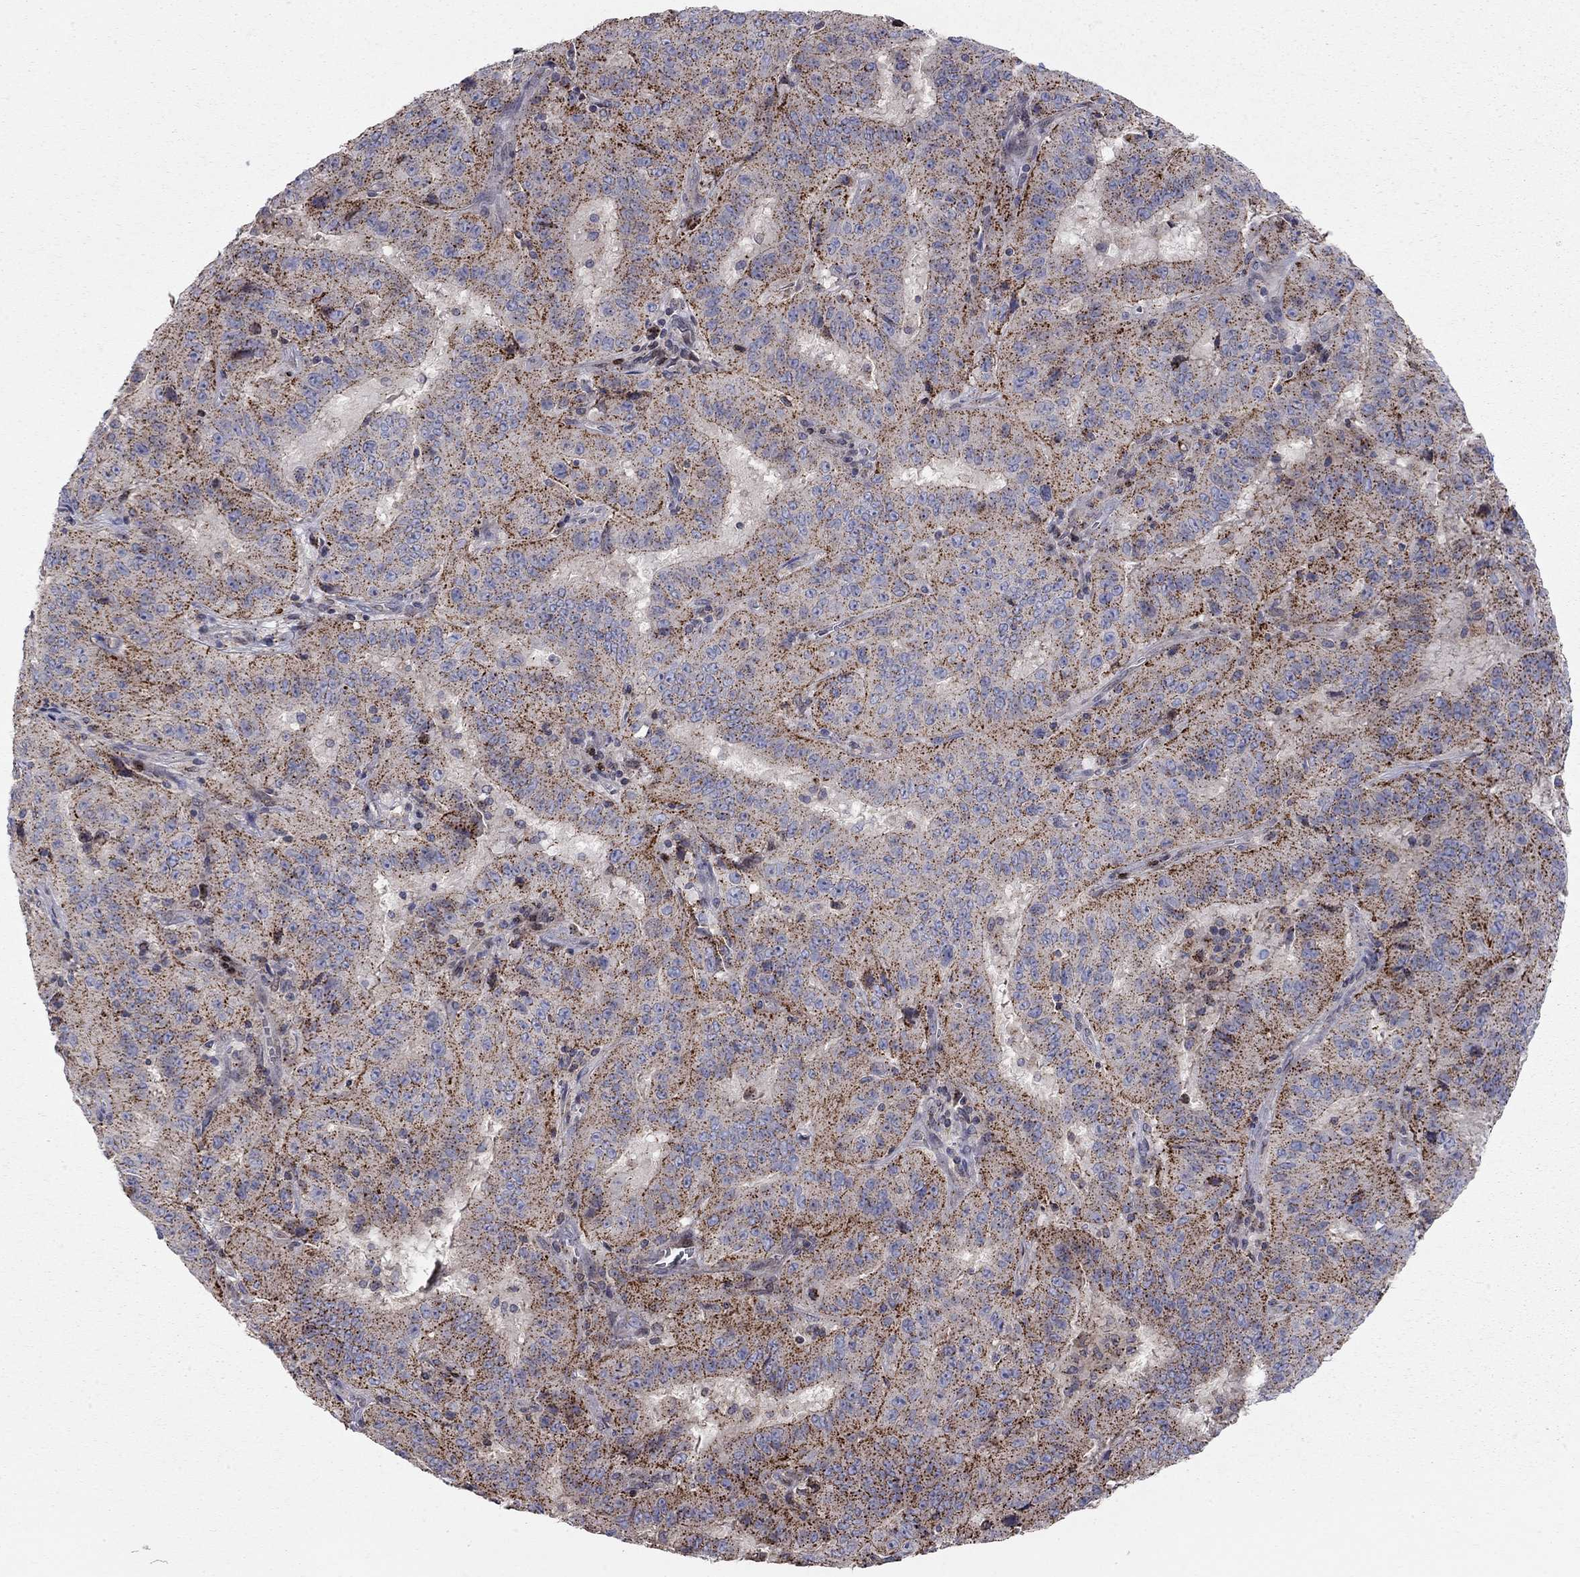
{"staining": {"intensity": "strong", "quantity": ">75%", "location": "cytoplasmic/membranous"}, "tissue": "pancreatic cancer", "cell_type": "Tumor cells", "image_type": "cancer", "snomed": [{"axis": "morphology", "description": "Adenocarcinoma, NOS"}, {"axis": "topography", "description": "Pancreas"}], "caption": "Pancreatic cancer (adenocarcinoma) stained for a protein (brown) demonstrates strong cytoplasmic/membranous positive expression in about >75% of tumor cells.", "gene": "ERN2", "patient": {"sex": "male", "age": 63}}